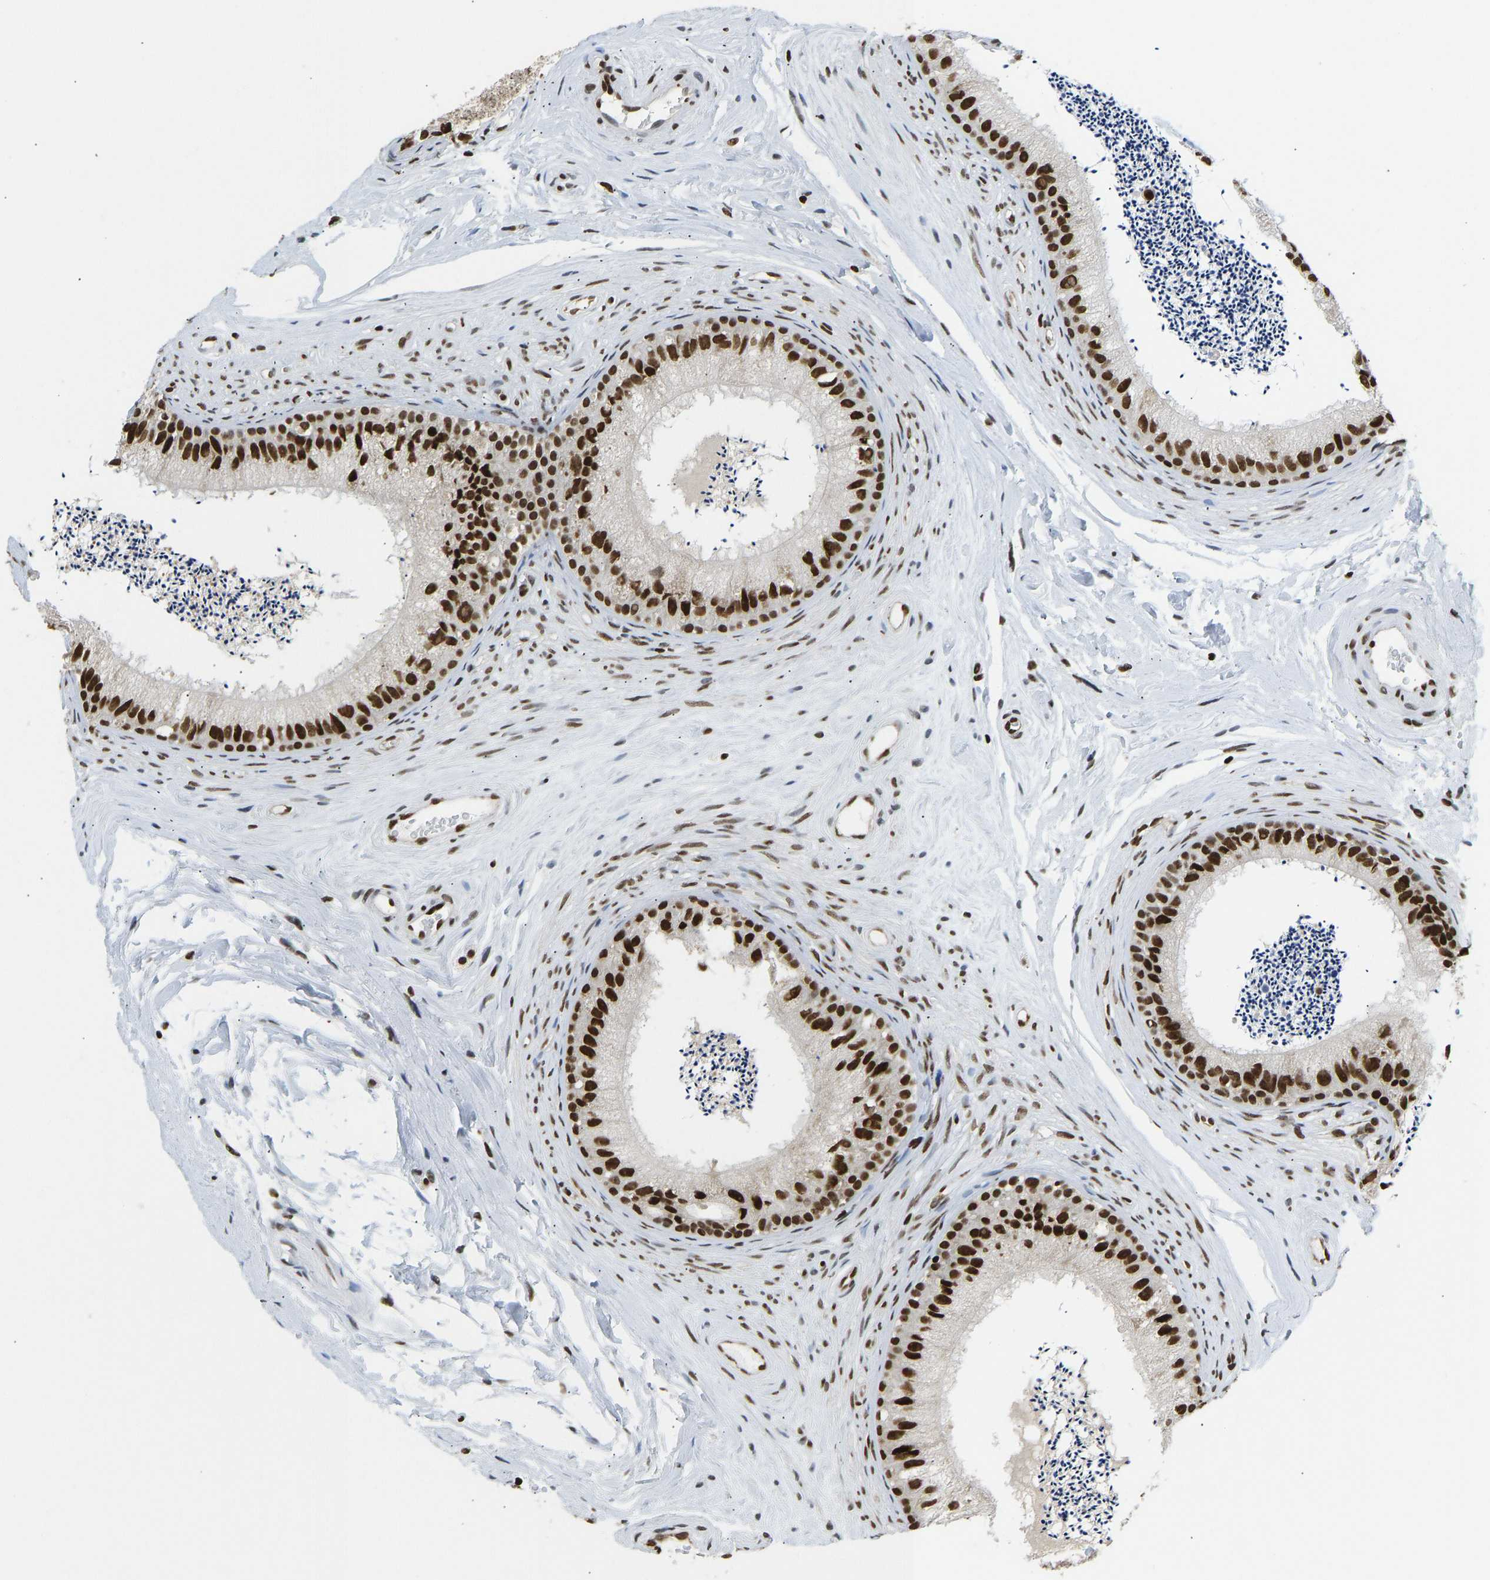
{"staining": {"intensity": "strong", "quantity": ">75%", "location": "nuclear"}, "tissue": "epididymis", "cell_type": "Glandular cells", "image_type": "normal", "snomed": [{"axis": "morphology", "description": "Normal tissue, NOS"}, {"axis": "topography", "description": "Epididymis"}], "caption": "An image of human epididymis stained for a protein exhibits strong nuclear brown staining in glandular cells.", "gene": "ZSCAN20", "patient": {"sex": "male", "age": 56}}